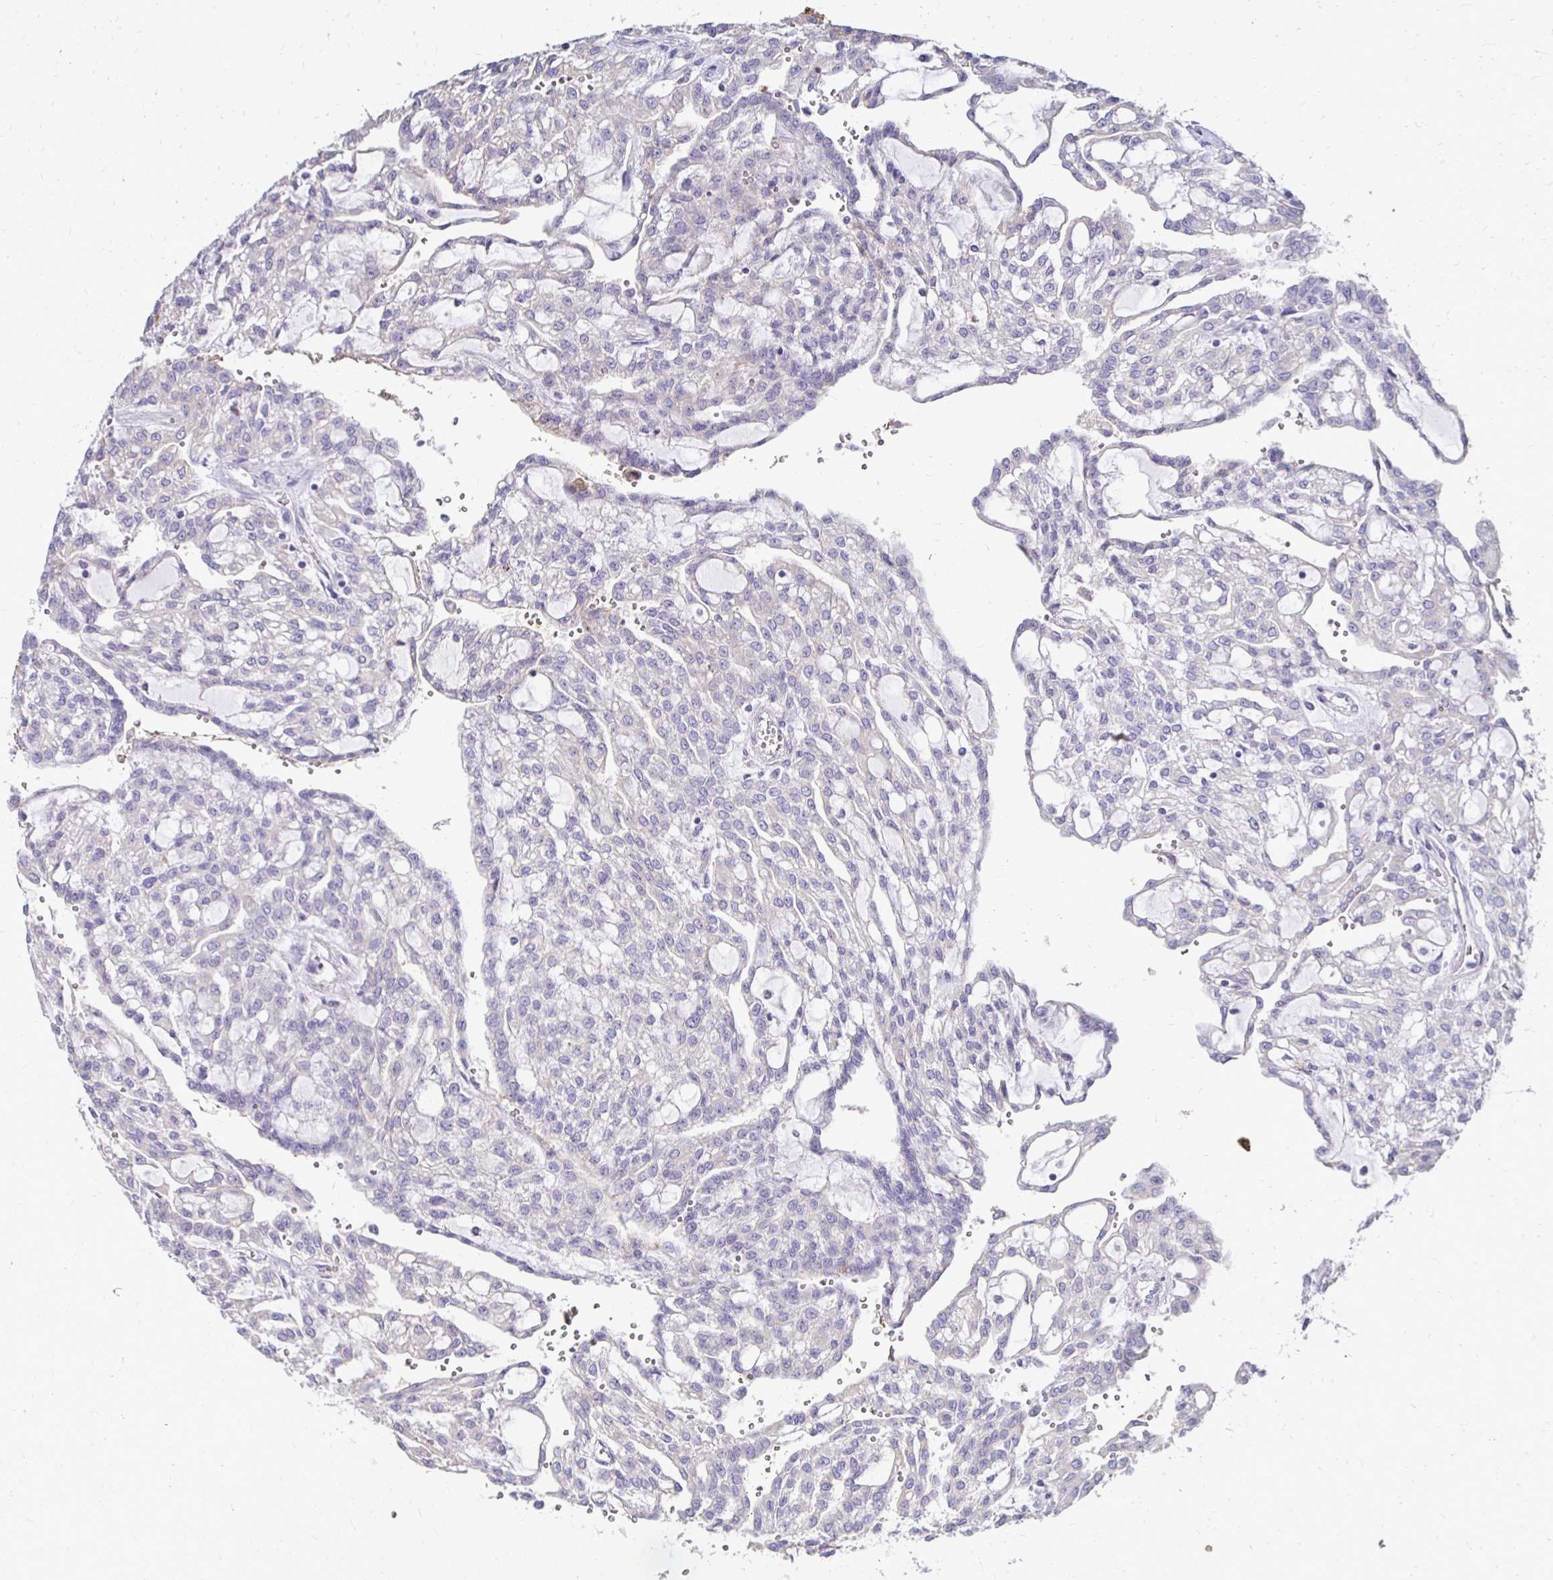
{"staining": {"intensity": "negative", "quantity": "none", "location": "none"}, "tissue": "renal cancer", "cell_type": "Tumor cells", "image_type": "cancer", "snomed": [{"axis": "morphology", "description": "Adenocarcinoma, NOS"}, {"axis": "topography", "description": "Kidney"}], "caption": "There is no significant expression in tumor cells of renal adenocarcinoma.", "gene": "AKAP6", "patient": {"sex": "male", "age": 63}}